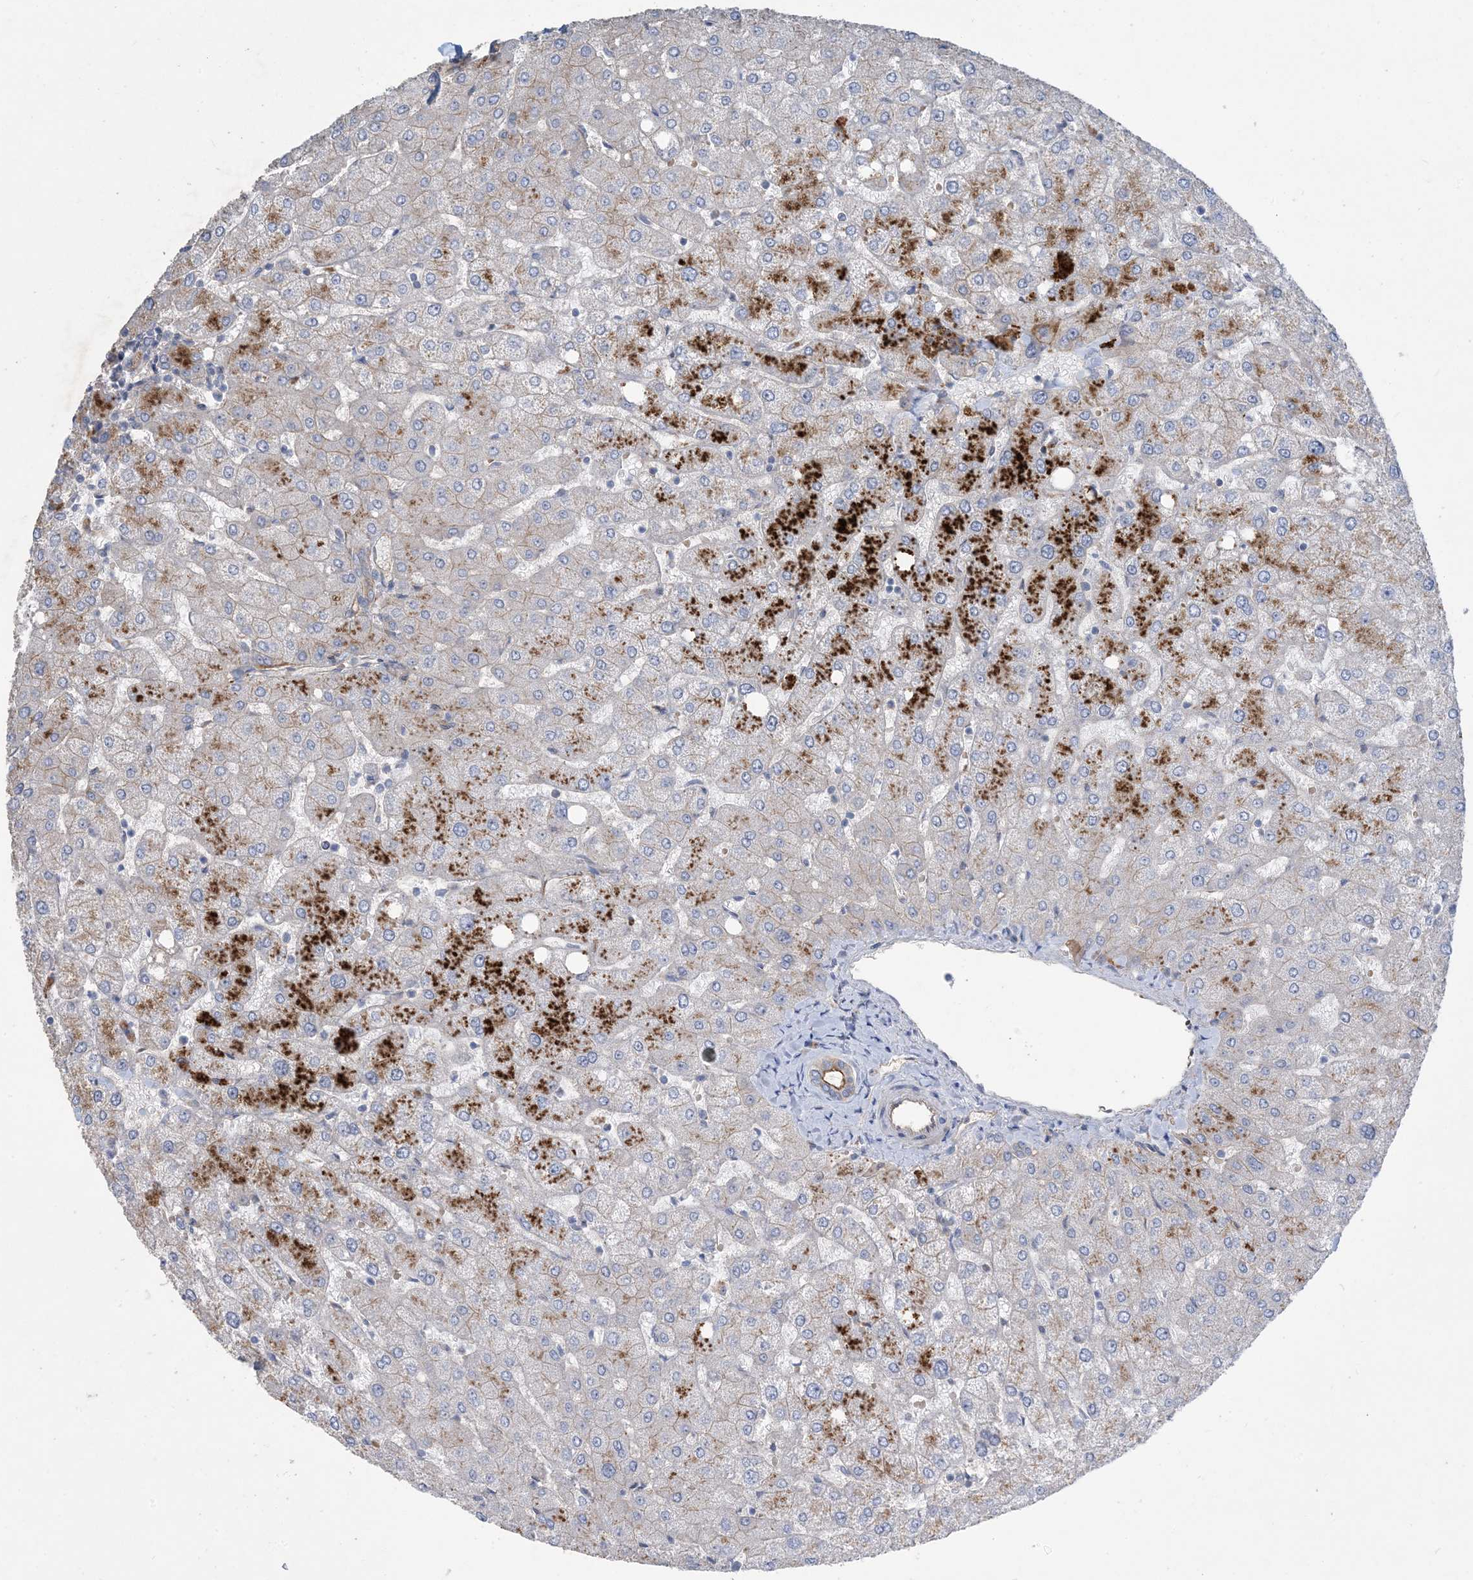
{"staining": {"intensity": "moderate", "quantity": "<25%", "location": "cytoplasmic/membranous"}, "tissue": "liver", "cell_type": "Cholangiocytes", "image_type": "normal", "snomed": [{"axis": "morphology", "description": "Normal tissue, NOS"}, {"axis": "topography", "description": "Liver"}], "caption": "IHC (DAB) staining of normal human liver displays moderate cytoplasmic/membranous protein staining in approximately <25% of cholangiocytes.", "gene": "AOC1", "patient": {"sex": "female", "age": 54}}